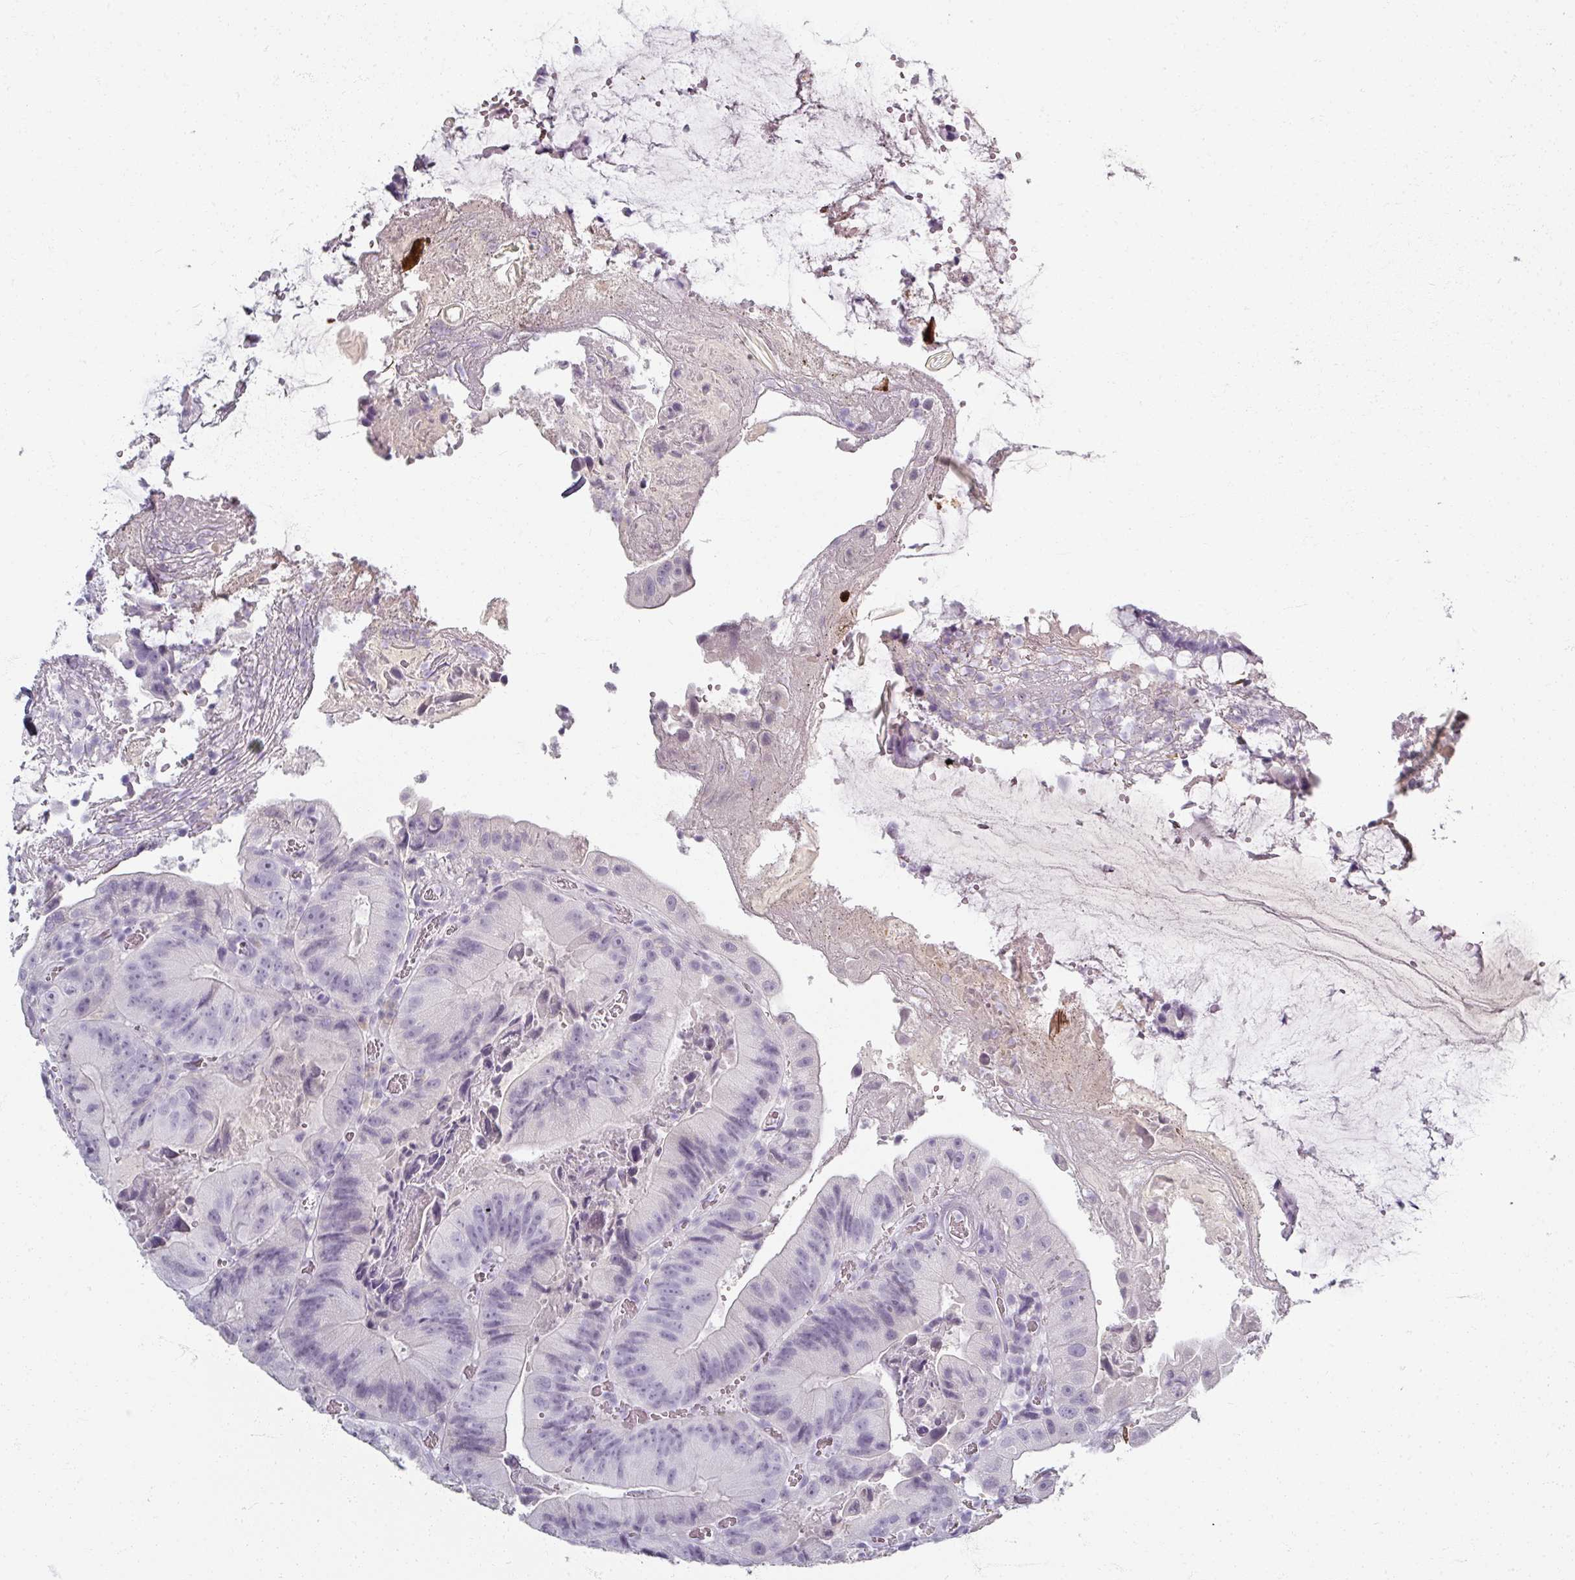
{"staining": {"intensity": "negative", "quantity": "none", "location": "none"}, "tissue": "colorectal cancer", "cell_type": "Tumor cells", "image_type": "cancer", "snomed": [{"axis": "morphology", "description": "Adenocarcinoma, NOS"}, {"axis": "topography", "description": "Colon"}], "caption": "This is an IHC image of colorectal cancer (adenocarcinoma). There is no positivity in tumor cells.", "gene": "REG3G", "patient": {"sex": "female", "age": 86}}